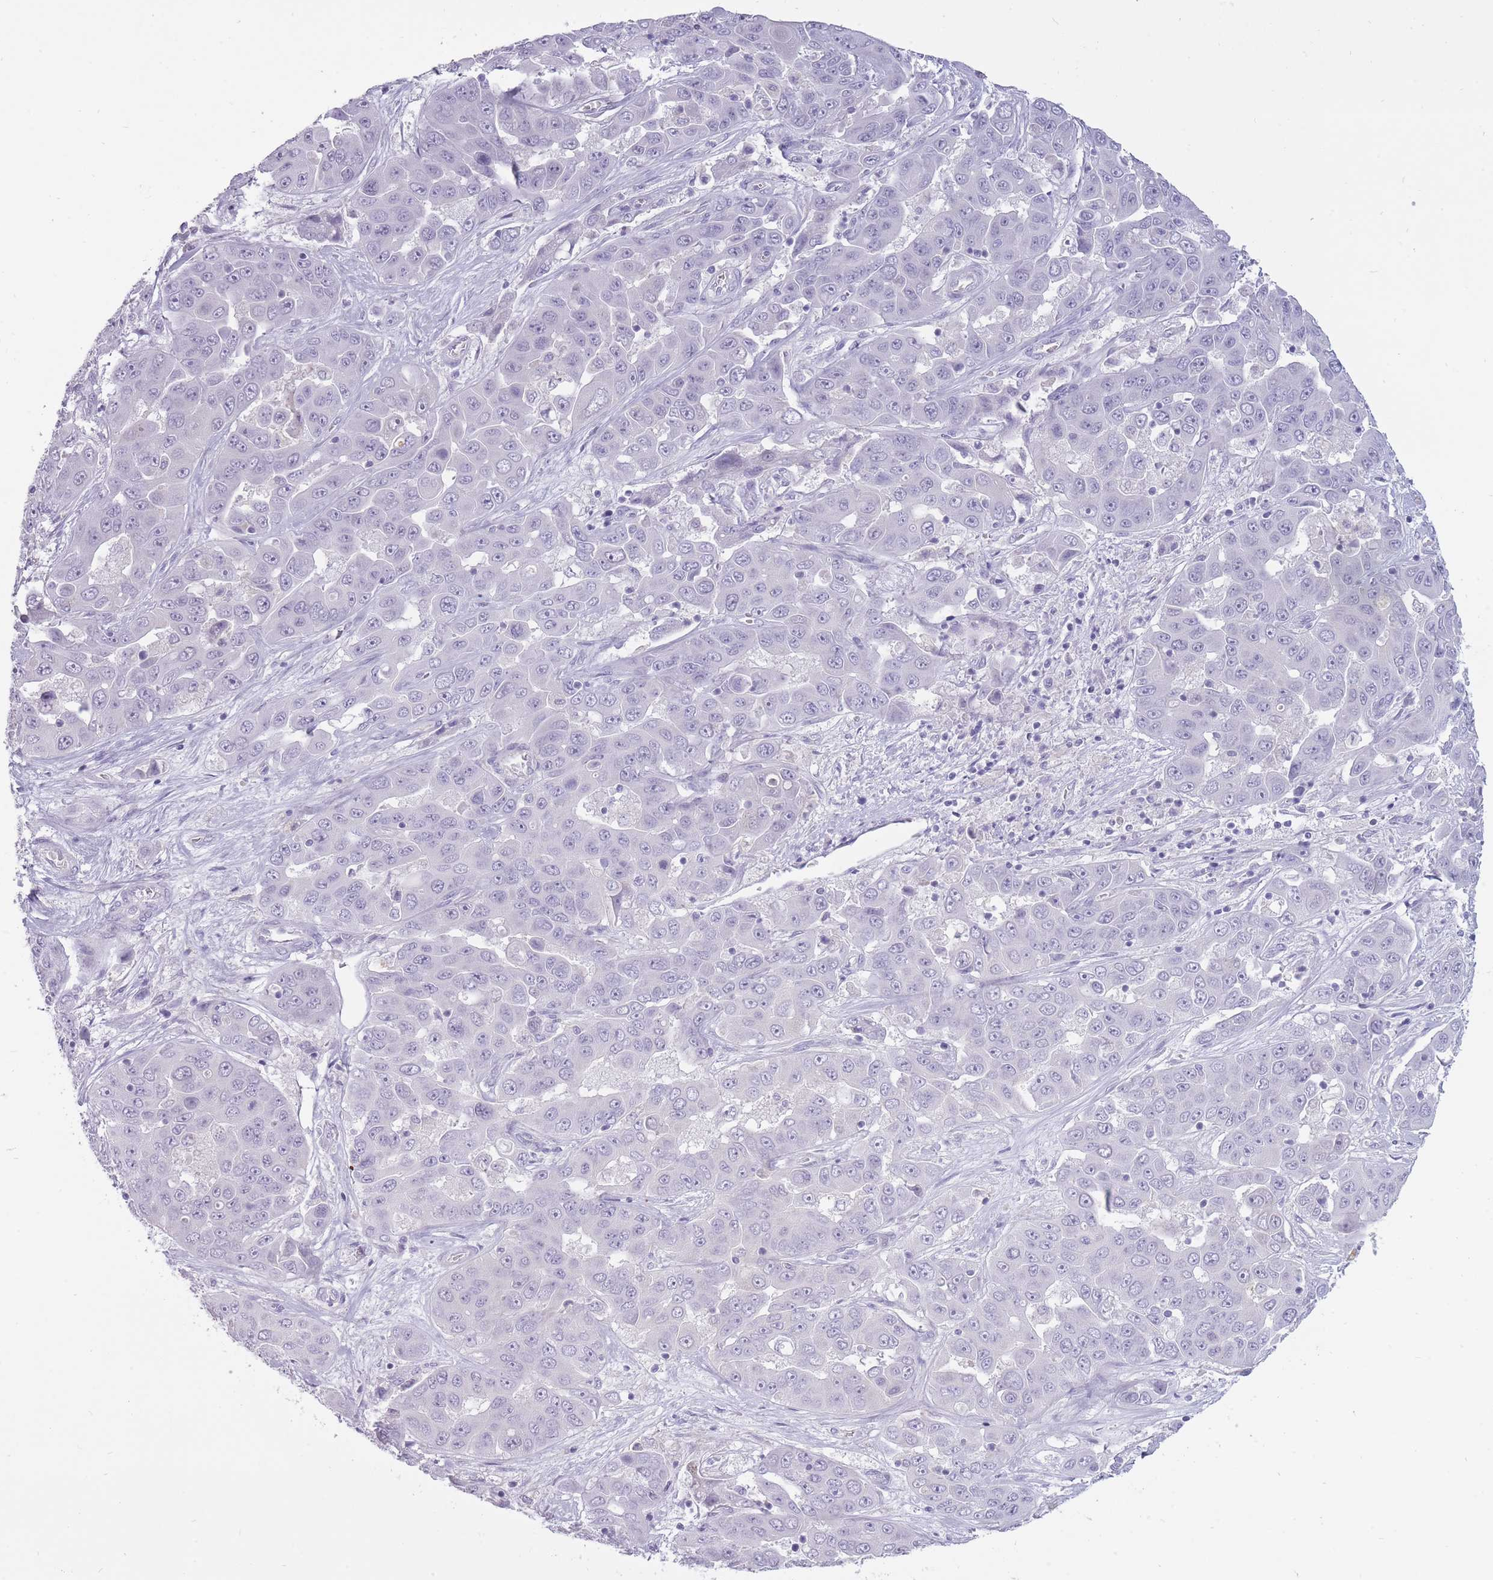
{"staining": {"intensity": "negative", "quantity": "none", "location": "none"}, "tissue": "liver cancer", "cell_type": "Tumor cells", "image_type": "cancer", "snomed": [{"axis": "morphology", "description": "Cholangiocarcinoma"}, {"axis": "topography", "description": "Liver"}], "caption": "High magnification brightfield microscopy of liver cholangiocarcinoma stained with DAB (3,3'-diaminobenzidine) (brown) and counterstained with hematoxylin (blue): tumor cells show no significant positivity.", "gene": "BDKRB2", "patient": {"sex": "female", "age": 52}}